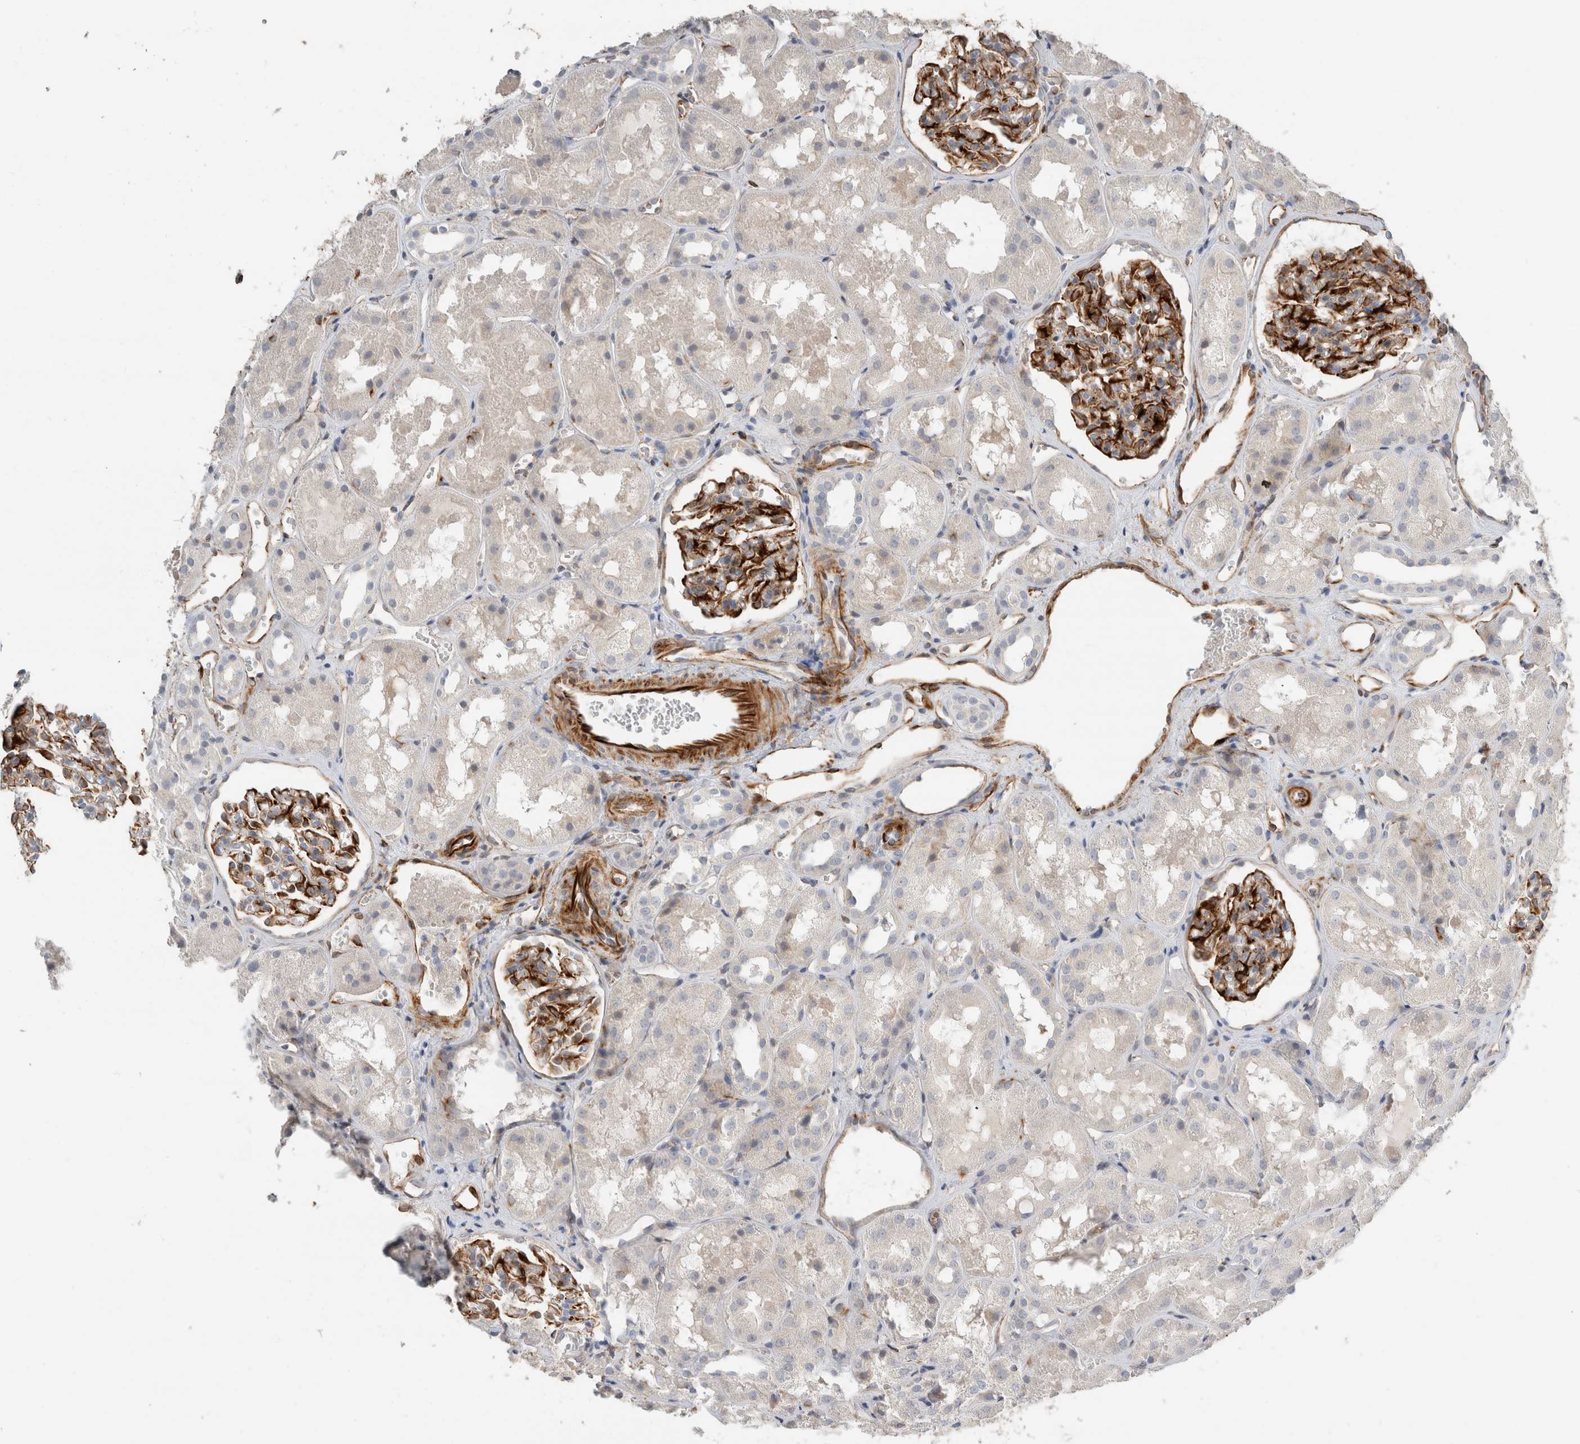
{"staining": {"intensity": "moderate", "quantity": "<25%", "location": "cytoplasmic/membranous"}, "tissue": "kidney", "cell_type": "Cells in glomeruli", "image_type": "normal", "snomed": [{"axis": "morphology", "description": "Normal tissue, NOS"}, {"axis": "topography", "description": "Kidney"}], "caption": "Cells in glomeruli display low levels of moderate cytoplasmic/membranous expression in about <25% of cells in benign kidney.", "gene": "LY86", "patient": {"sex": "male", "age": 16}}